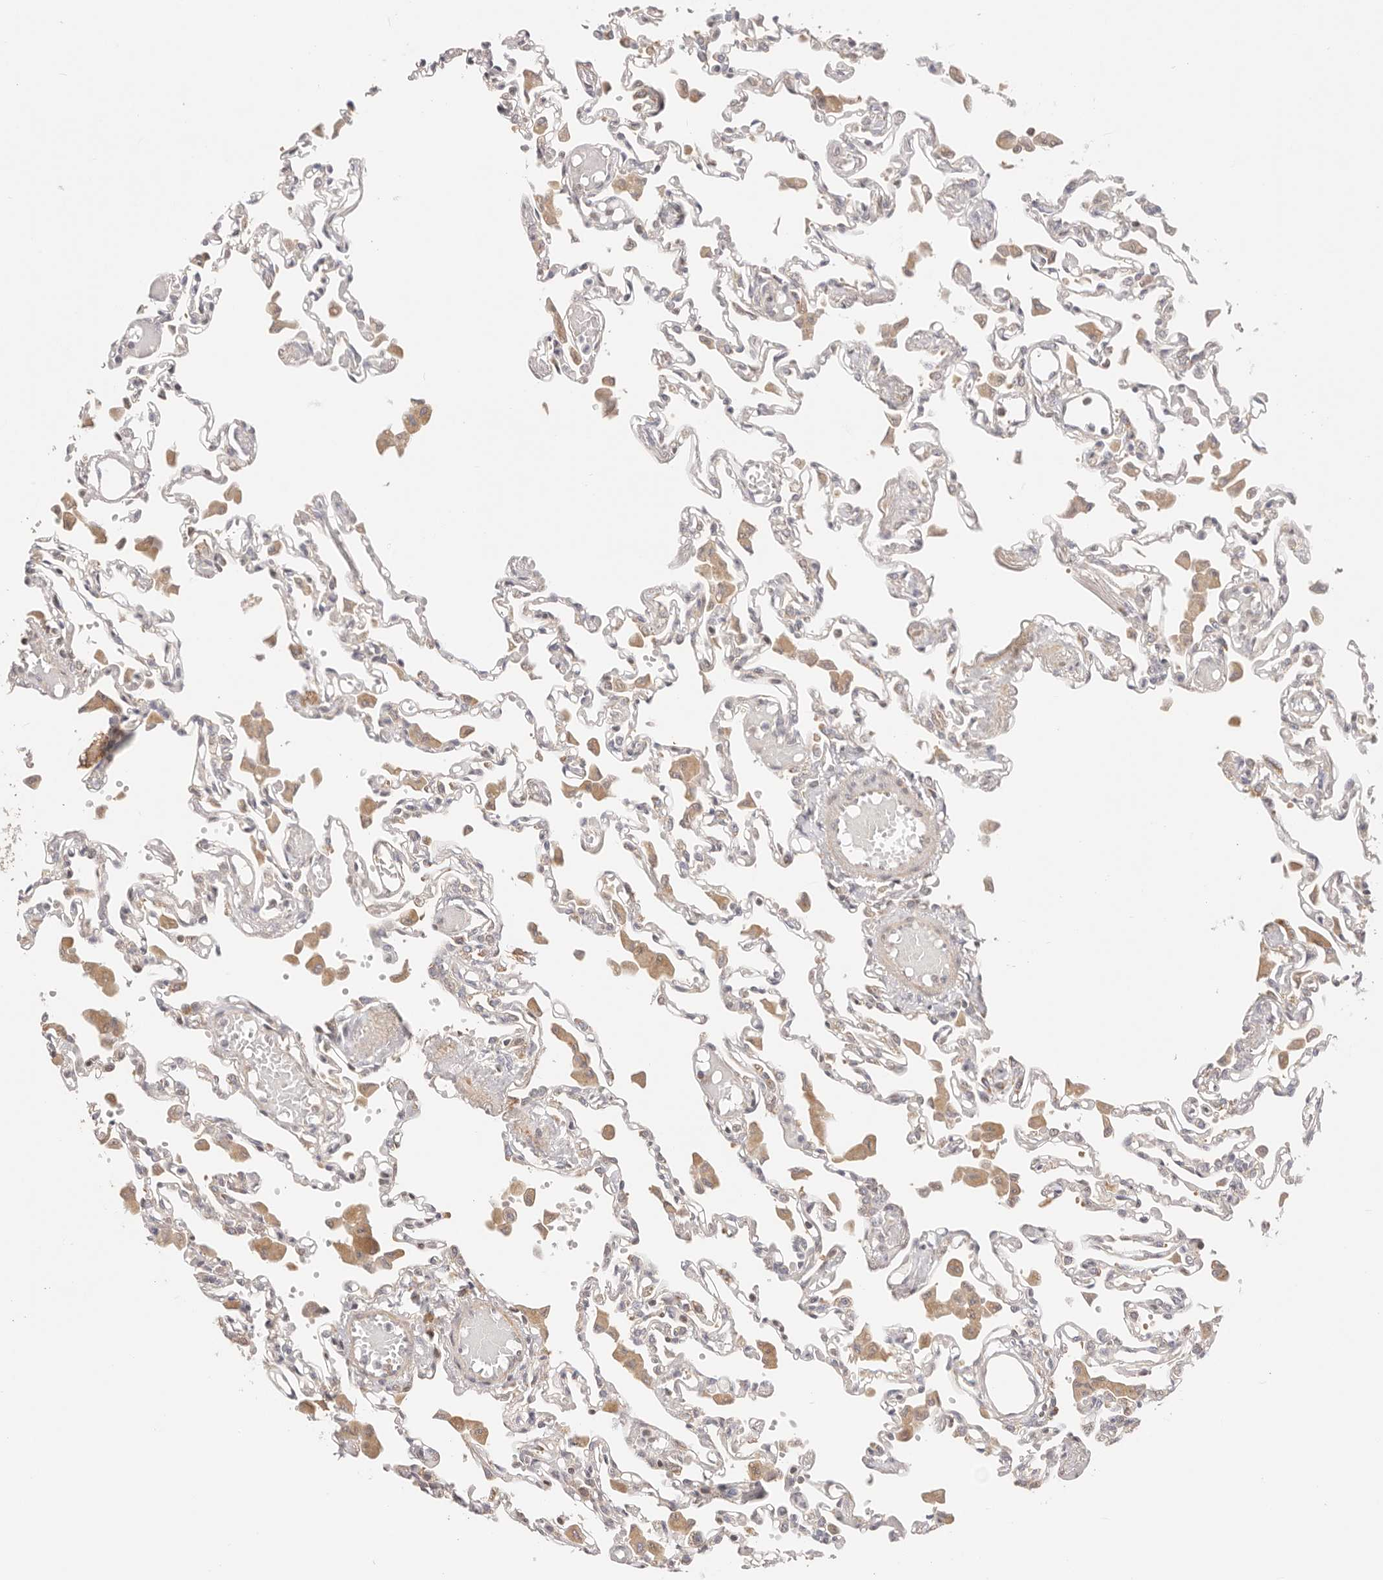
{"staining": {"intensity": "negative", "quantity": "none", "location": "none"}, "tissue": "lung", "cell_type": "Alveolar cells", "image_type": "normal", "snomed": [{"axis": "morphology", "description": "Normal tissue, NOS"}, {"axis": "topography", "description": "Bronchus"}, {"axis": "topography", "description": "Lung"}], "caption": "Immunohistochemical staining of normal human lung exhibits no significant positivity in alveolar cells.", "gene": "KCMF1", "patient": {"sex": "female", "age": 49}}